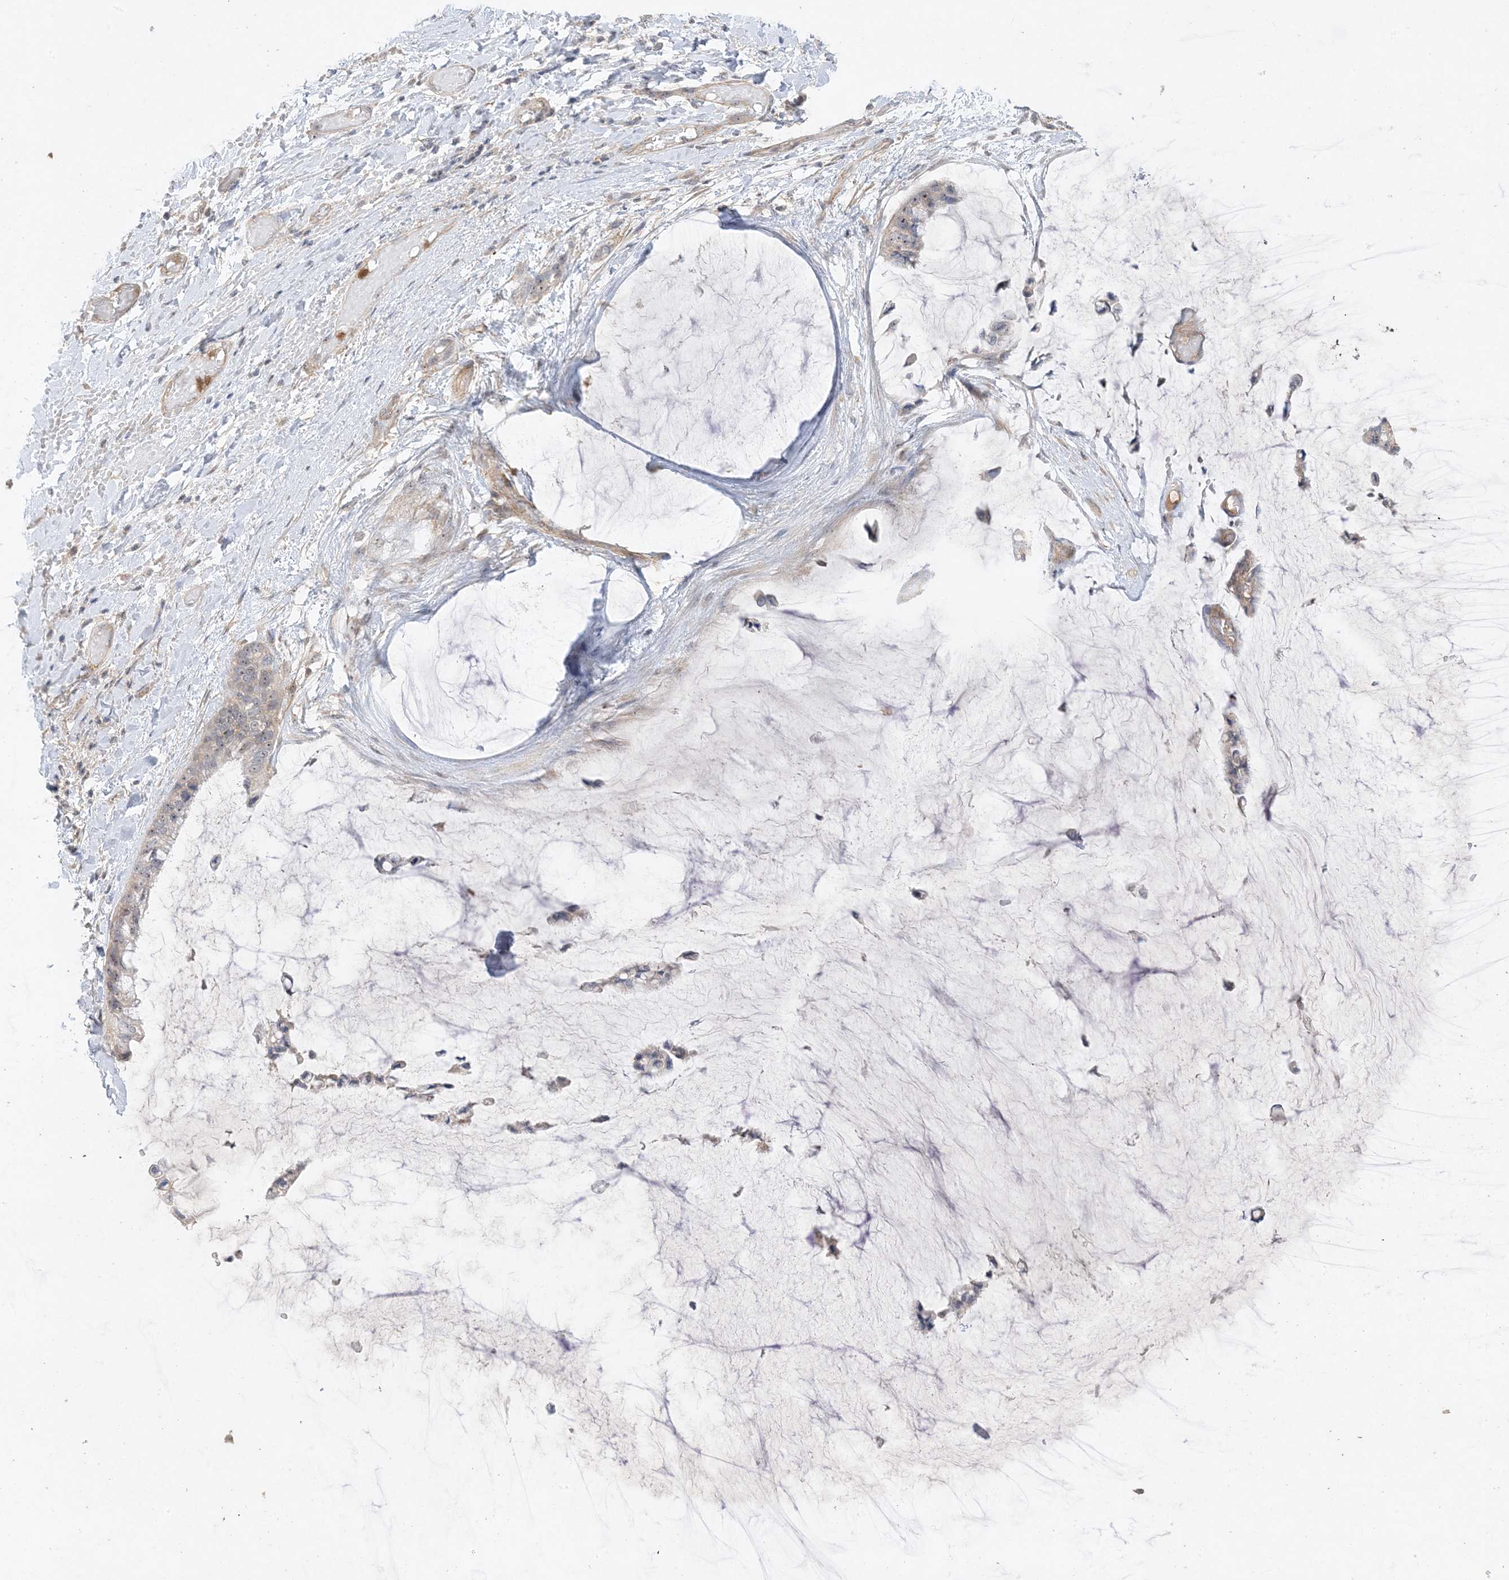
{"staining": {"intensity": "weak", "quantity": "25%-75%", "location": "nuclear"}, "tissue": "ovarian cancer", "cell_type": "Tumor cells", "image_type": "cancer", "snomed": [{"axis": "morphology", "description": "Cystadenocarcinoma, mucinous, NOS"}, {"axis": "topography", "description": "Ovary"}], "caption": "Protein positivity by IHC displays weak nuclear positivity in approximately 25%-75% of tumor cells in ovarian cancer.", "gene": "DDX18", "patient": {"sex": "female", "age": 39}}